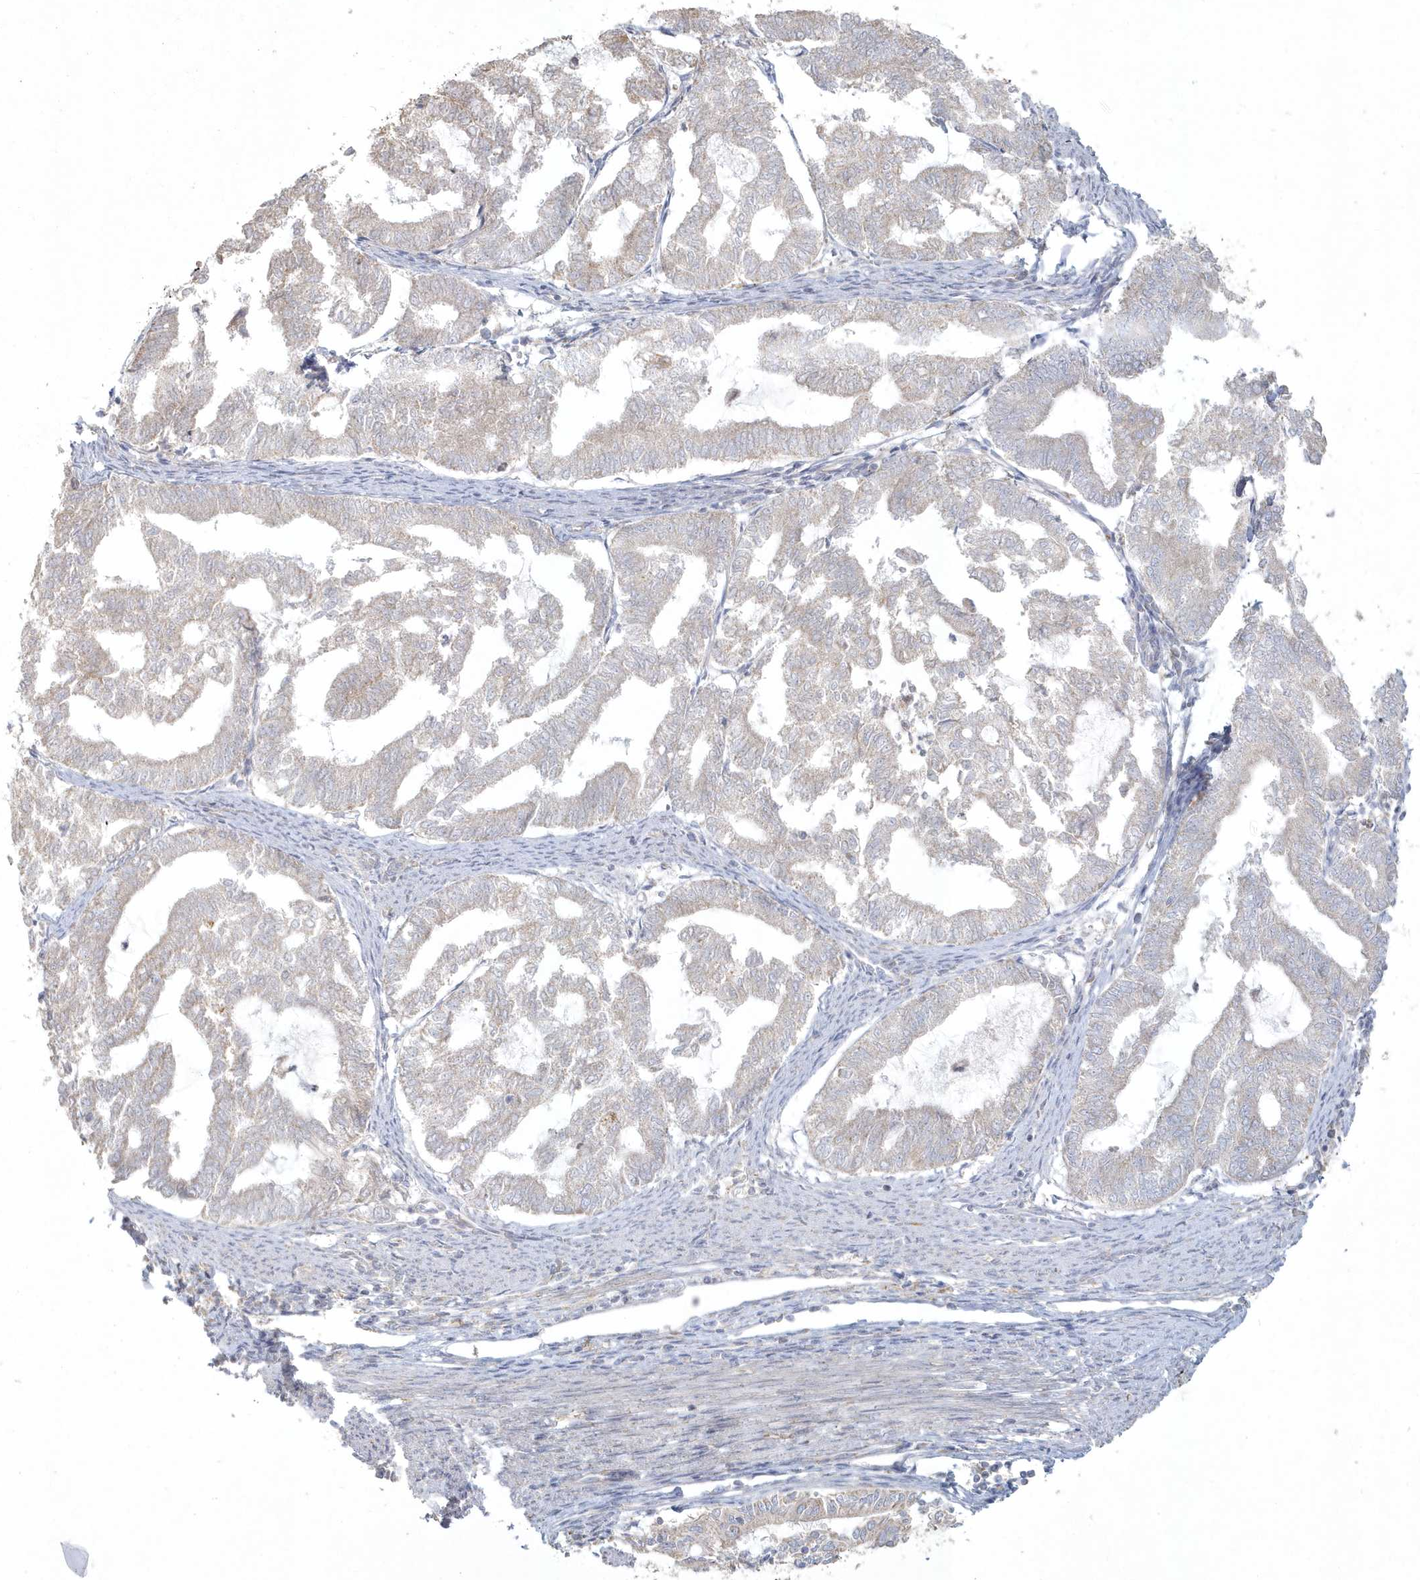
{"staining": {"intensity": "negative", "quantity": "none", "location": "none"}, "tissue": "endometrial cancer", "cell_type": "Tumor cells", "image_type": "cancer", "snomed": [{"axis": "morphology", "description": "Adenocarcinoma, NOS"}, {"axis": "topography", "description": "Endometrium"}], "caption": "Immunohistochemical staining of endometrial adenocarcinoma reveals no significant expression in tumor cells.", "gene": "BLTP3A", "patient": {"sex": "female", "age": 79}}